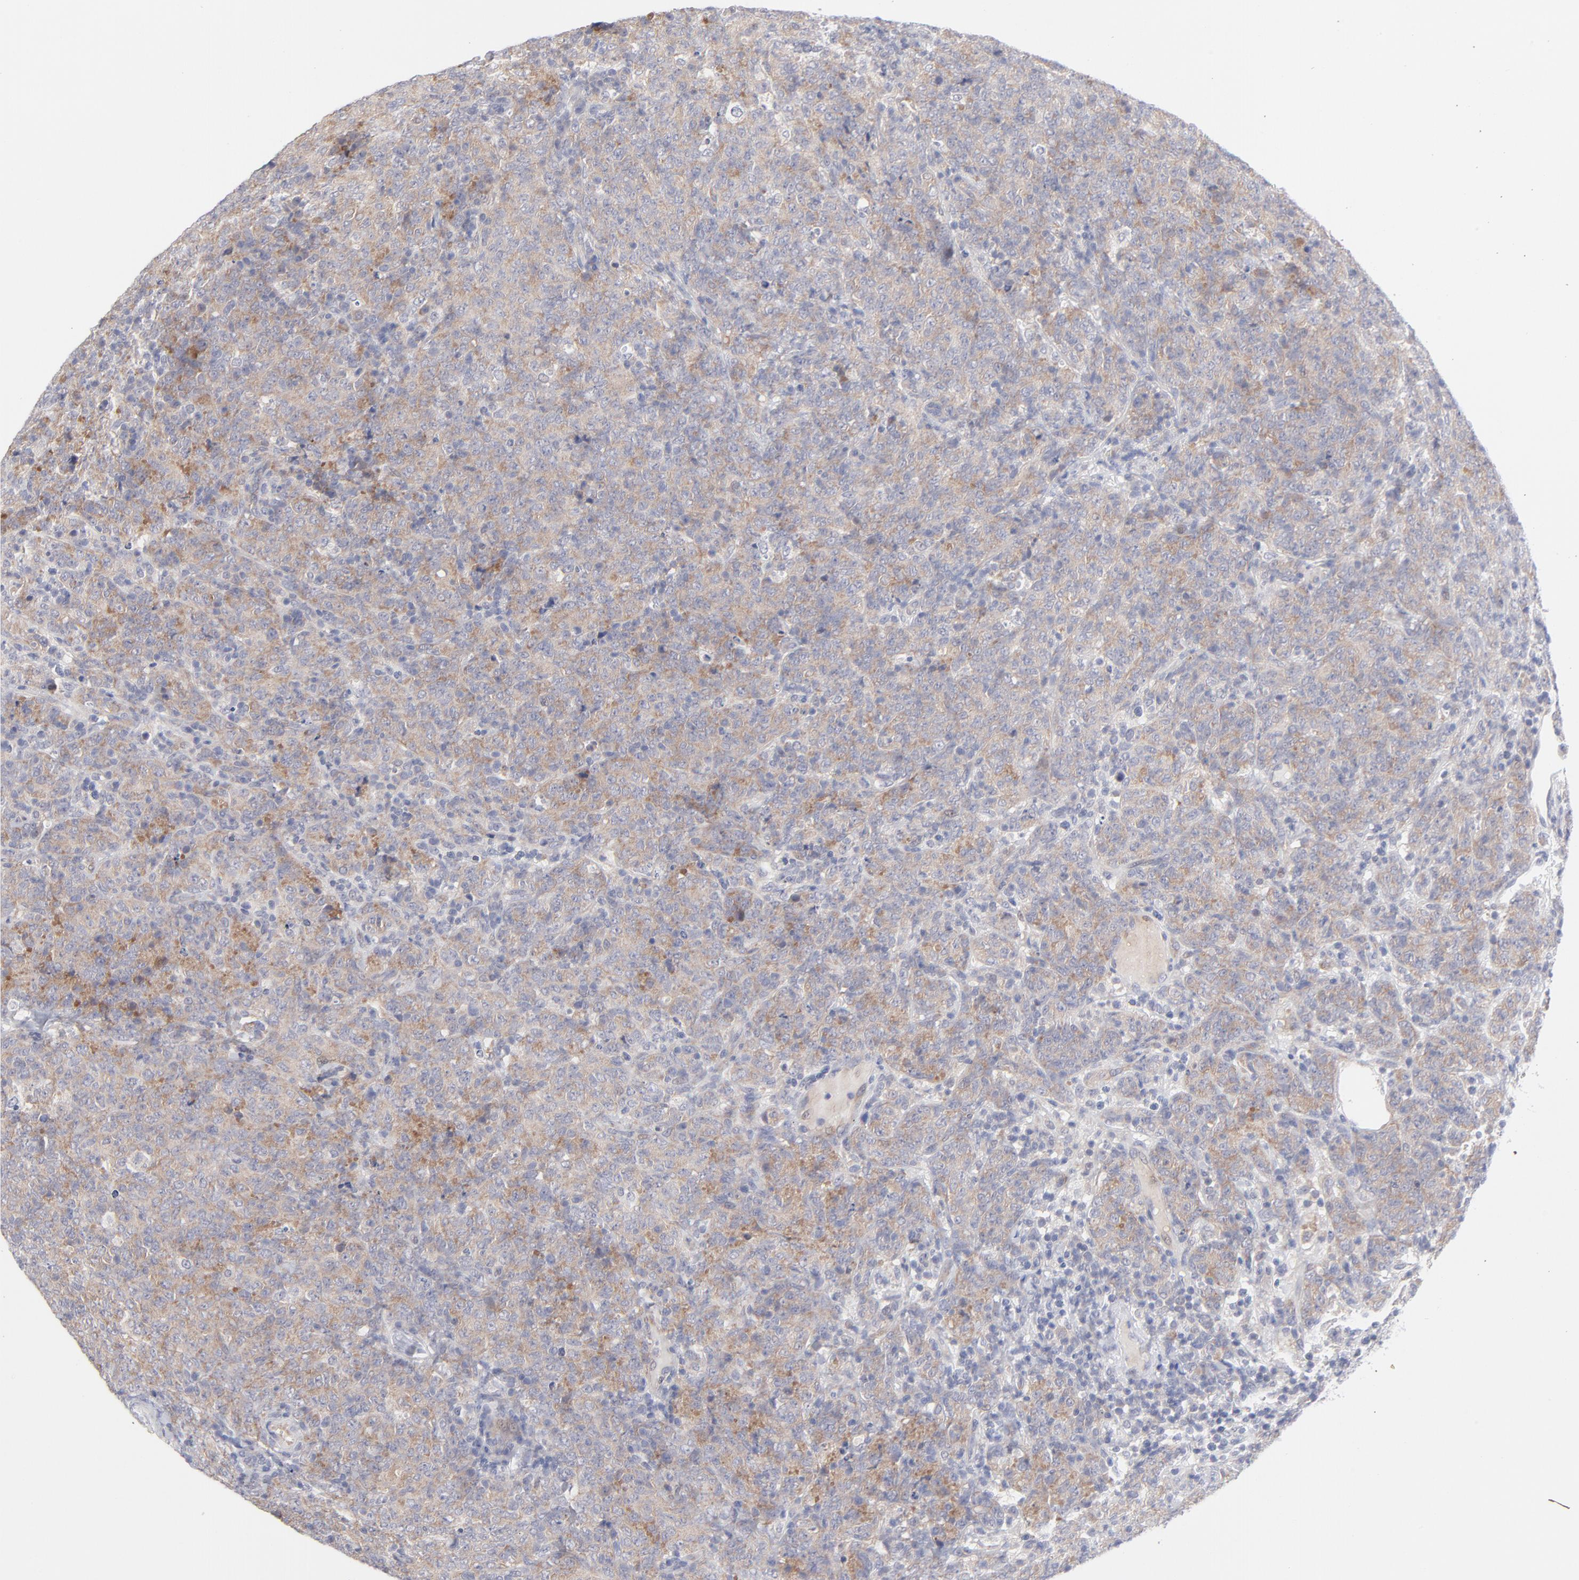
{"staining": {"intensity": "weak", "quantity": ">75%", "location": "cytoplasmic/membranous"}, "tissue": "lymphoma", "cell_type": "Tumor cells", "image_type": "cancer", "snomed": [{"axis": "morphology", "description": "Malignant lymphoma, non-Hodgkin's type, High grade"}, {"axis": "topography", "description": "Tonsil"}], "caption": "Immunohistochemical staining of human malignant lymphoma, non-Hodgkin's type (high-grade) shows low levels of weak cytoplasmic/membranous protein positivity in about >75% of tumor cells. The staining was performed using DAB, with brown indicating positive protein expression. Nuclei are stained blue with hematoxylin.", "gene": "RPS24", "patient": {"sex": "female", "age": 36}}